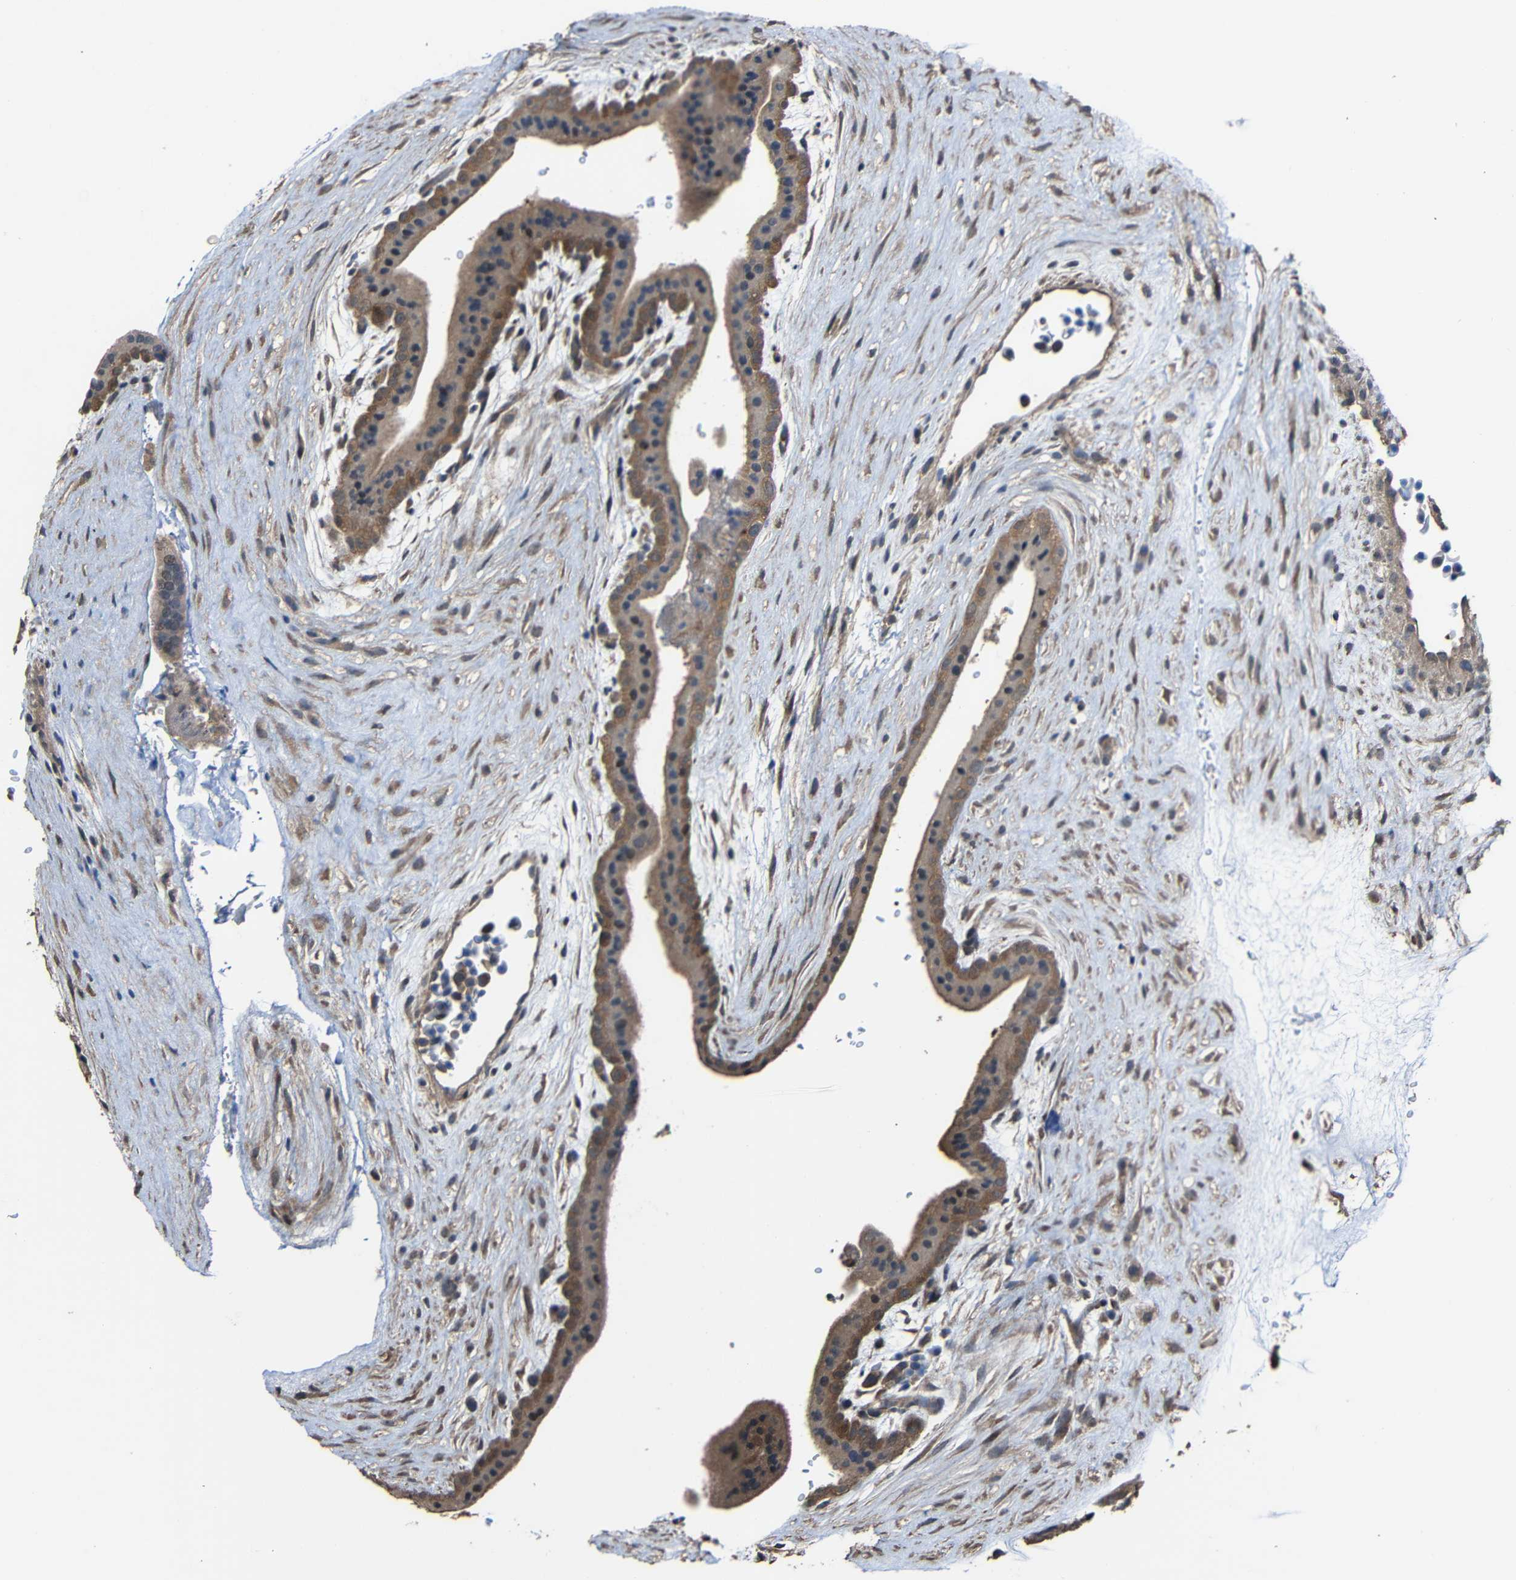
{"staining": {"intensity": "moderate", "quantity": ">75%", "location": "cytoplasmic/membranous"}, "tissue": "placenta", "cell_type": "Decidual cells", "image_type": "normal", "snomed": [{"axis": "morphology", "description": "Normal tissue, NOS"}, {"axis": "topography", "description": "Placenta"}], "caption": "Protein expression by immunohistochemistry (IHC) reveals moderate cytoplasmic/membranous staining in about >75% of decidual cells in normal placenta. Nuclei are stained in blue.", "gene": "CHST9", "patient": {"sex": "female", "age": 35}}